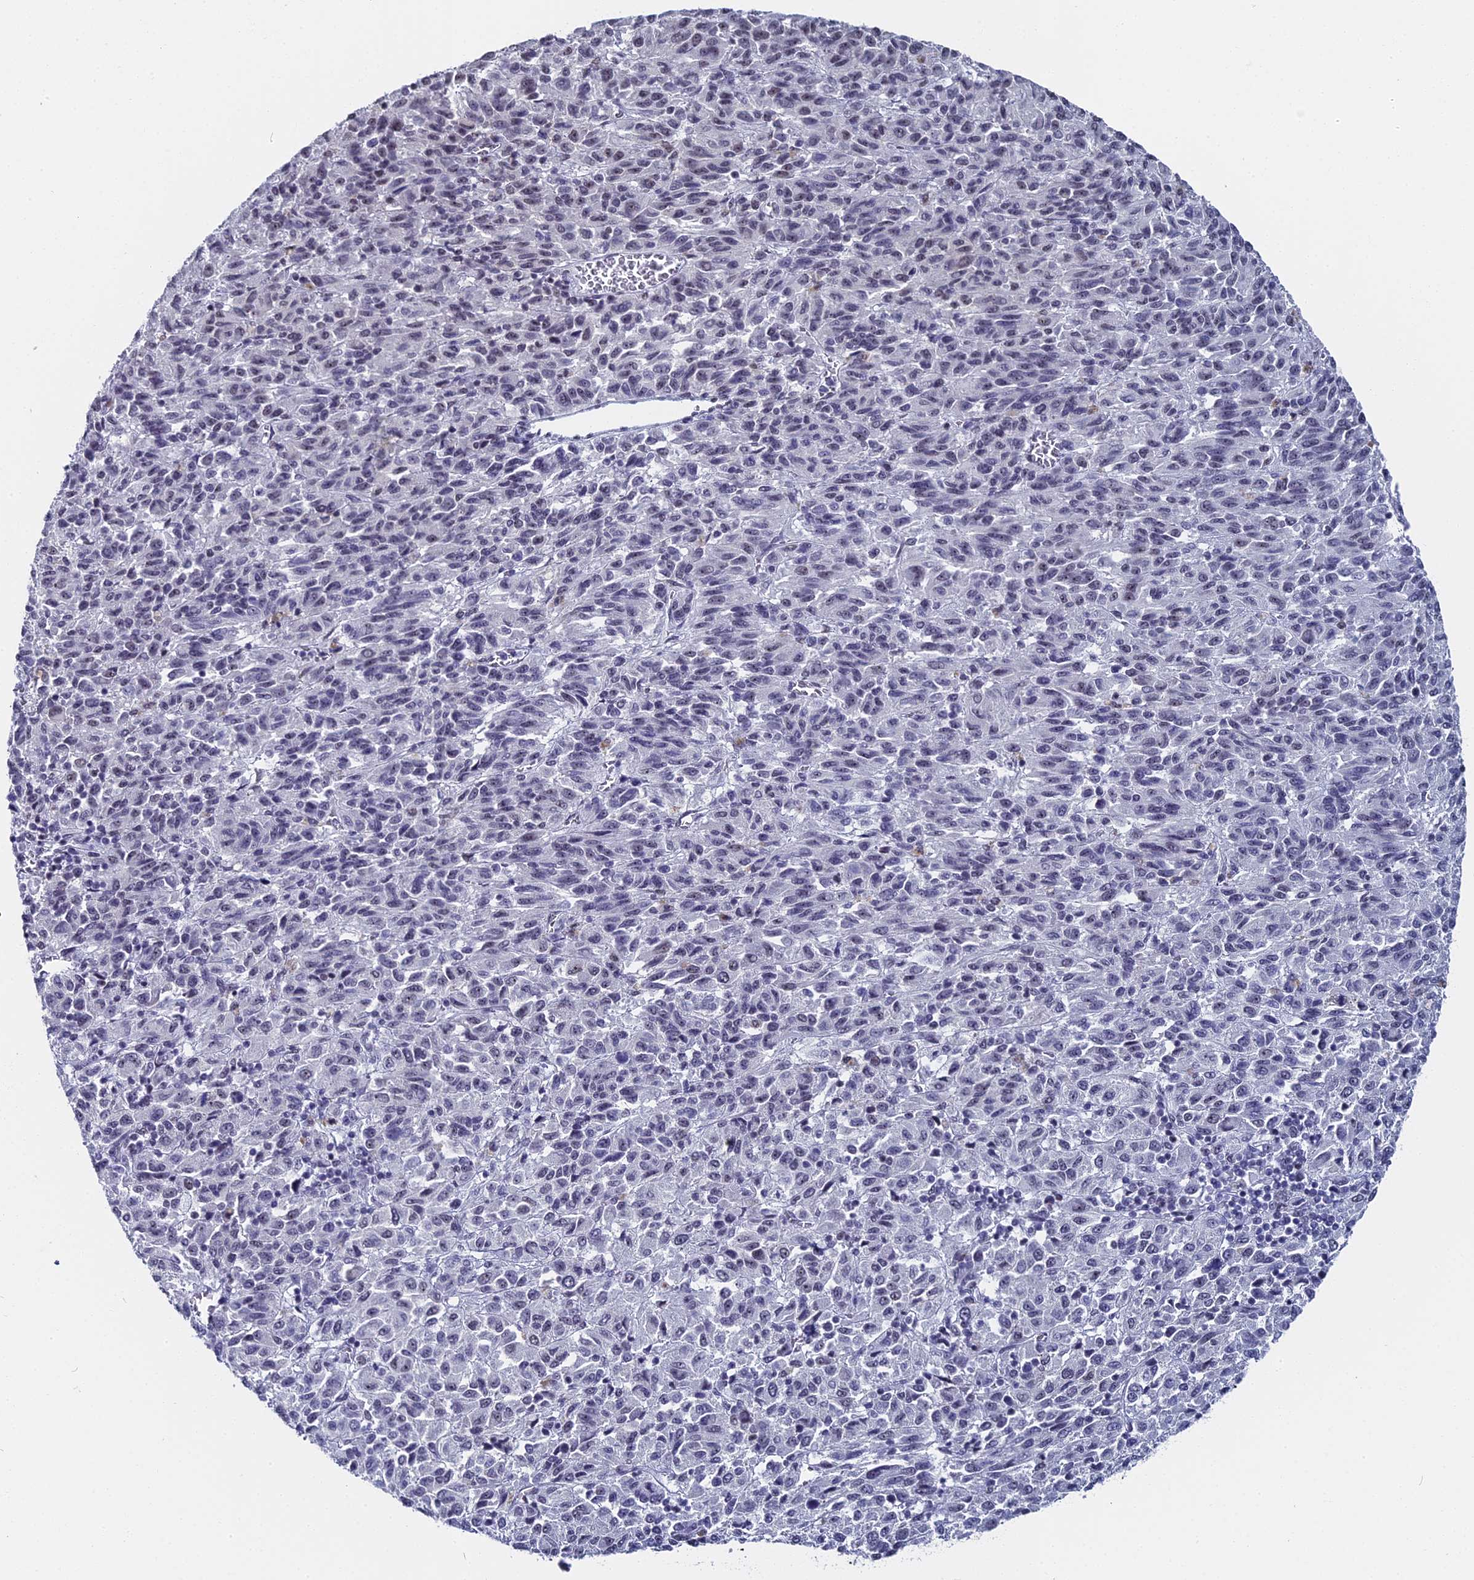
{"staining": {"intensity": "negative", "quantity": "none", "location": "none"}, "tissue": "melanoma", "cell_type": "Tumor cells", "image_type": "cancer", "snomed": [{"axis": "morphology", "description": "Malignant melanoma, Metastatic site"}, {"axis": "topography", "description": "Lung"}], "caption": "The immunohistochemistry (IHC) photomicrograph has no significant expression in tumor cells of melanoma tissue.", "gene": "CD2BP2", "patient": {"sex": "male", "age": 64}}